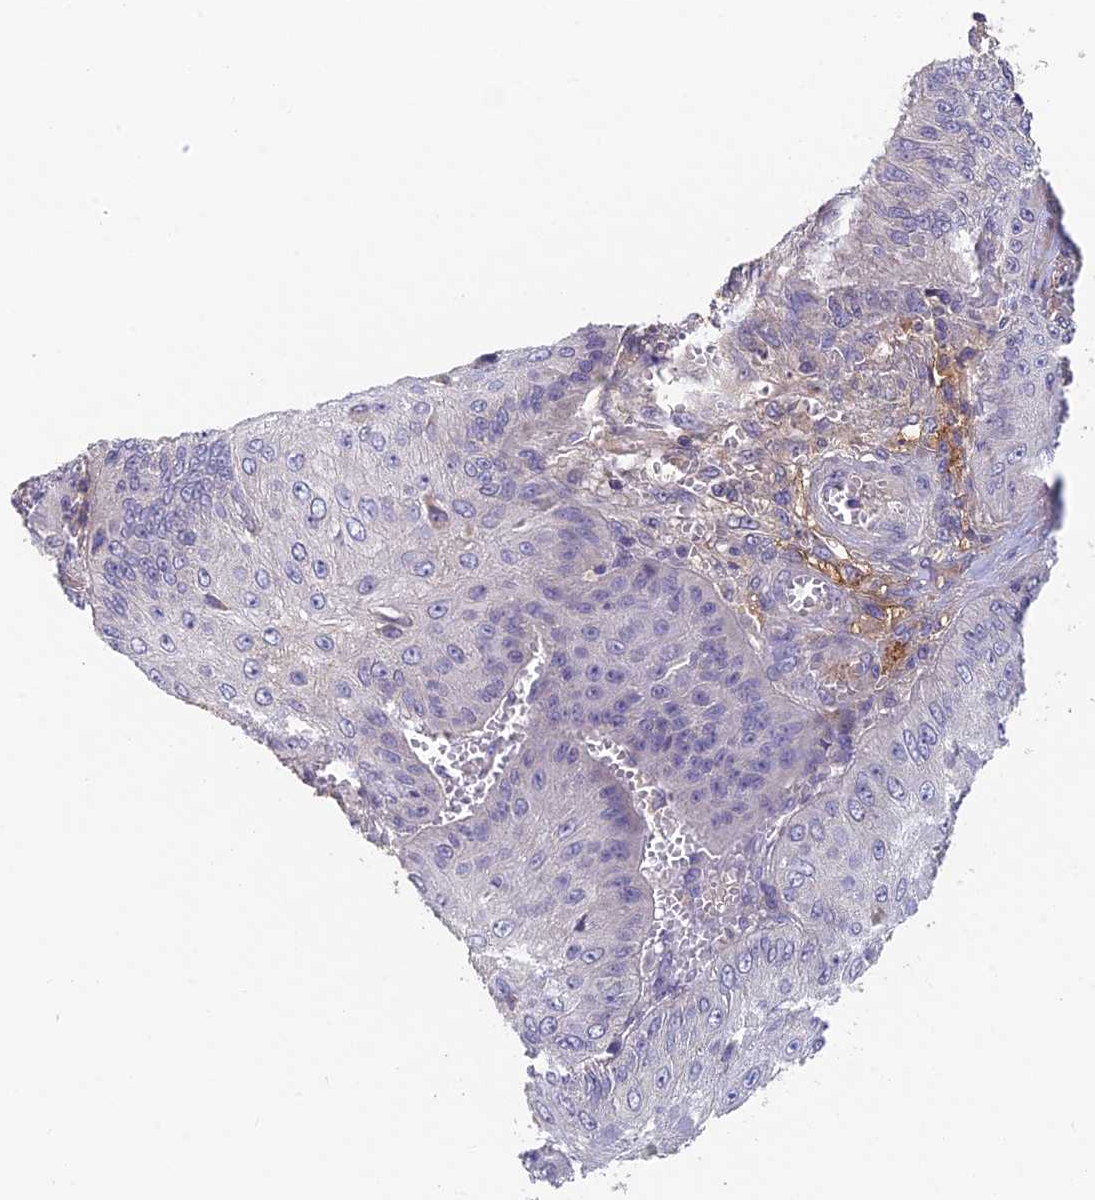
{"staining": {"intensity": "negative", "quantity": "none", "location": "none"}, "tissue": "skin cancer", "cell_type": "Tumor cells", "image_type": "cancer", "snomed": [{"axis": "morphology", "description": "Squamous cell carcinoma, NOS"}, {"axis": "topography", "description": "Skin"}], "caption": "Tumor cells are negative for brown protein staining in squamous cell carcinoma (skin). (Brightfield microscopy of DAB immunohistochemistry (IHC) at high magnification).", "gene": "ADAMTS13", "patient": {"sex": "male", "age": 70}}